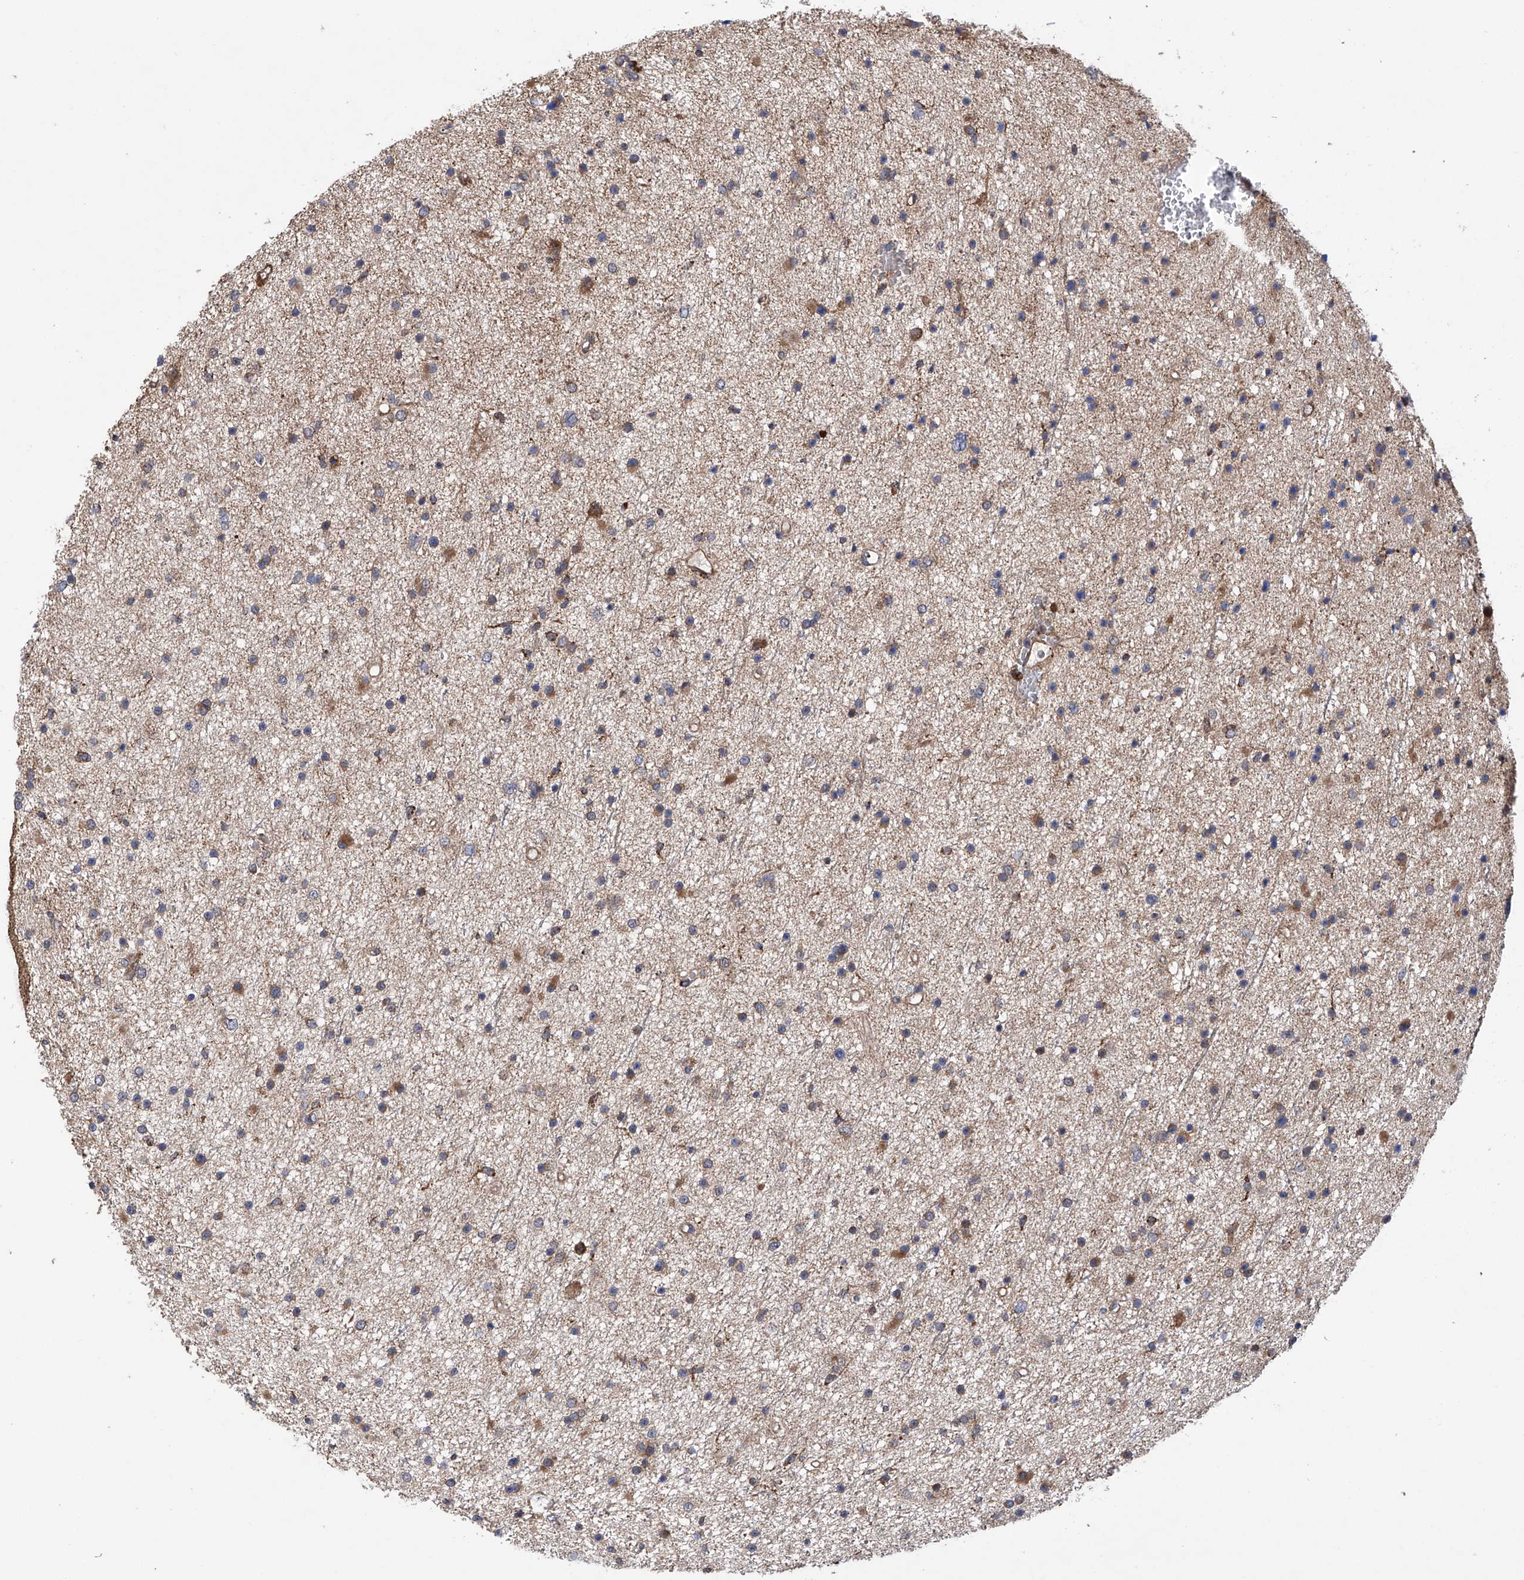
{"staining": {"intensity": "weak", "quantity": "25%-75%", "location": "cytoplasmic/membranous"}, "tissue": "glioma", "cell_type": "Tumor cells", "image_type": "cancer", "snomed": [{"axis": "morphology", "description": "Glioma, malignant, Low grade"}, {"axis": "topography", "description": "Cerebral cortex"}], "caption": "Glioma stained with a protein marker shows weak staining in tumor cells.", "gene": "DNAH8", "patient": {"sex": "female", "age": 39}}